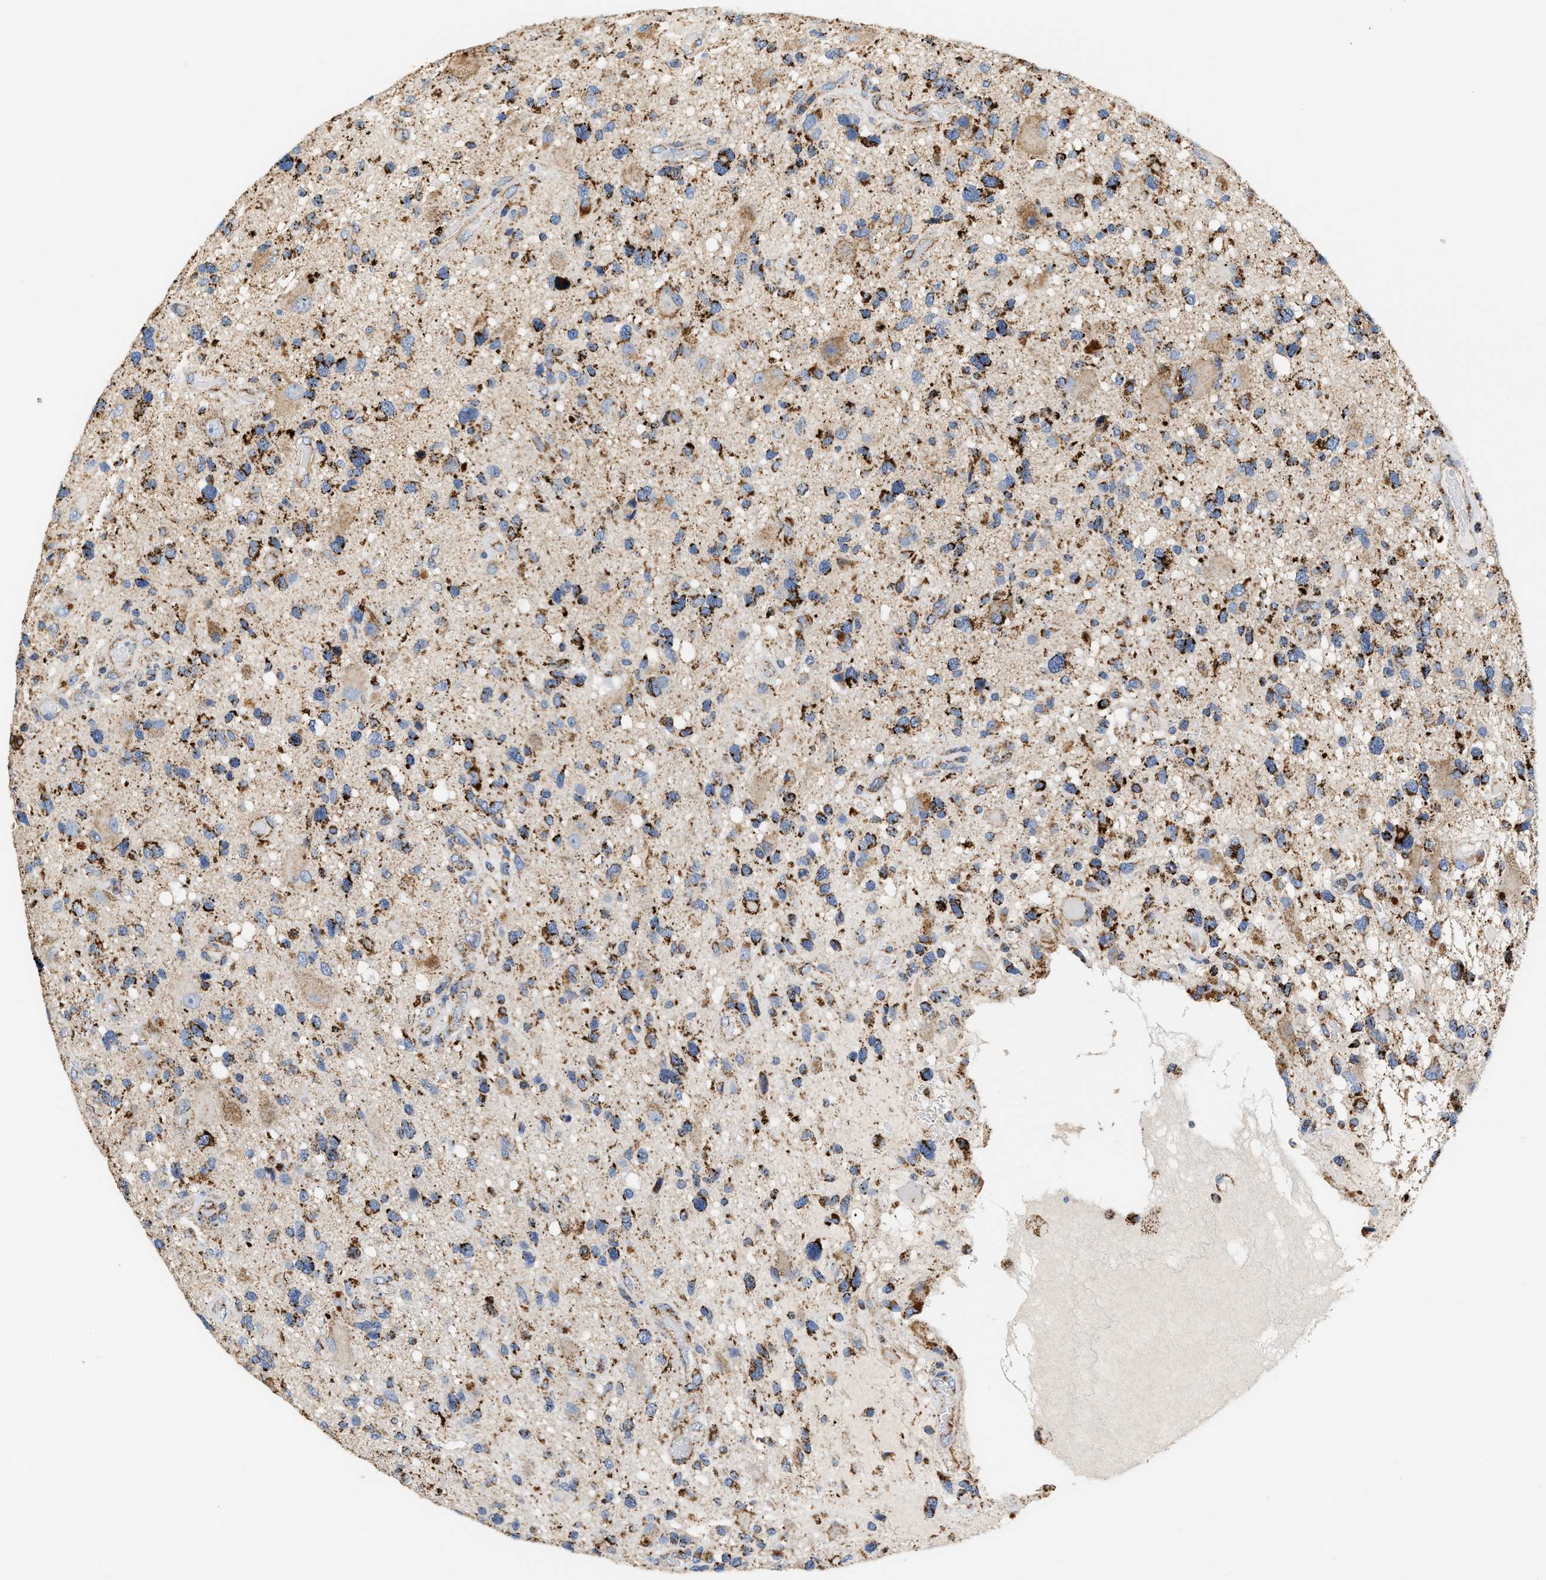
{"staining": {"intensity": "moderate", "quantity": ">75%", "location": "cytoplasmic/membranous"}, "tissue": "glioma", "cell_type": "Tumor cells", "image_type": "cancer", "snomed": [{"axis": "morphology", "description": "Glioma, malignant, High grade"}, {"axis": "topography", "description": "Brain"}], "caption": "Glioma stained for a protein (brown) demonstrates moderate cytoplasmic/membranous positive positivity in about >75% of tumor cells.", "gene": "SHMT2", "patient": {"sex": "male", "age": 33}}